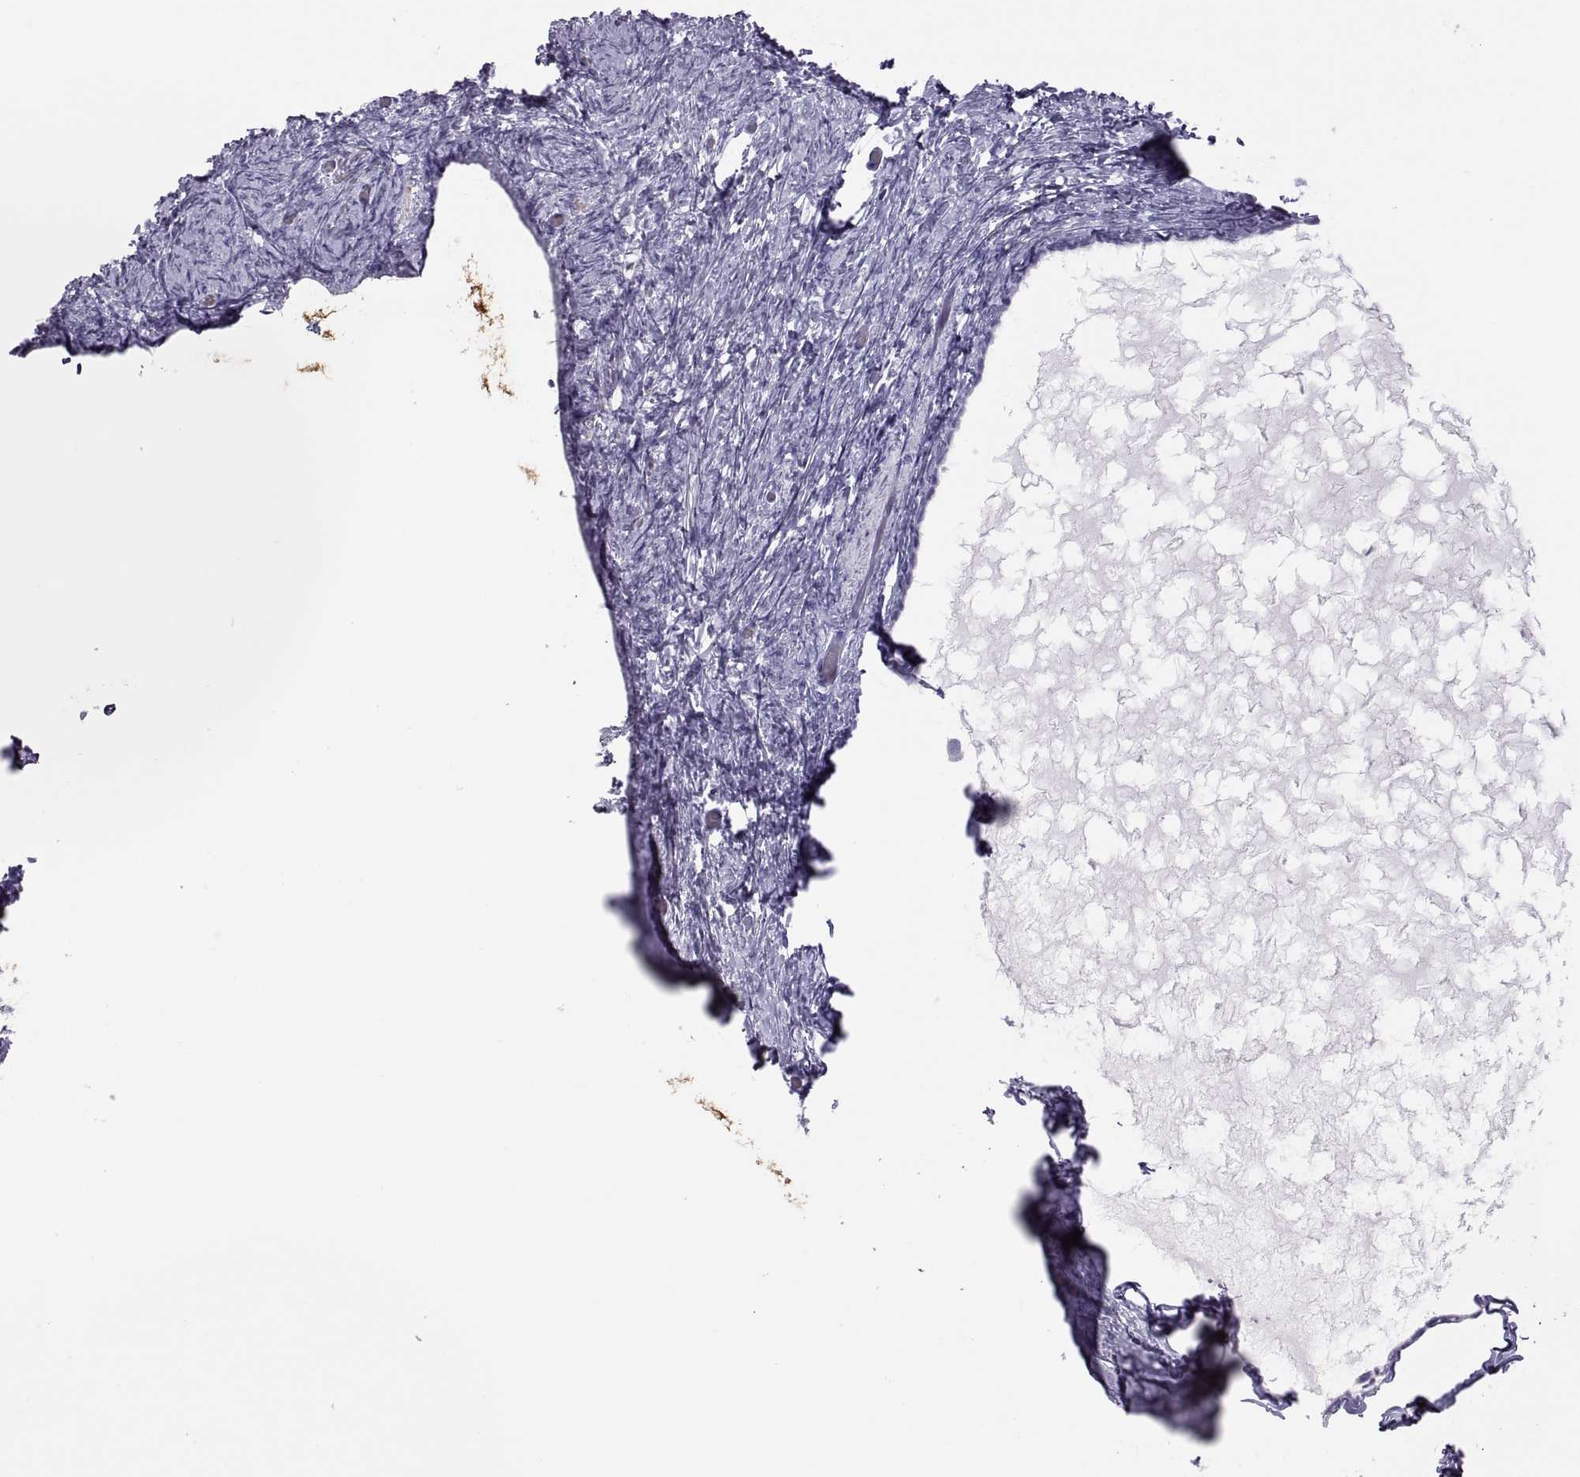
{"staining": {"intensity": "negative", "quantity": "none", "location": "none"}, "tissue": "ovary", "cell_type": "Ovarian stroma cells", "image_type": "normal", "snomed": [{"axis": "morphology", "description": "Normal tissue, NOS"}, {"axis": "topography", "description": "Ovary"}], "caption": "The immunohistochemistry micrograph has no significant staining in ovarian stroma cells of ovary. (DAB (3,3'-diaminobenzidine) immunohistochemistry with hematoxylin counter stain).", "gene": "SEMG1", "patient": {"sex": "female", "age": 39}}